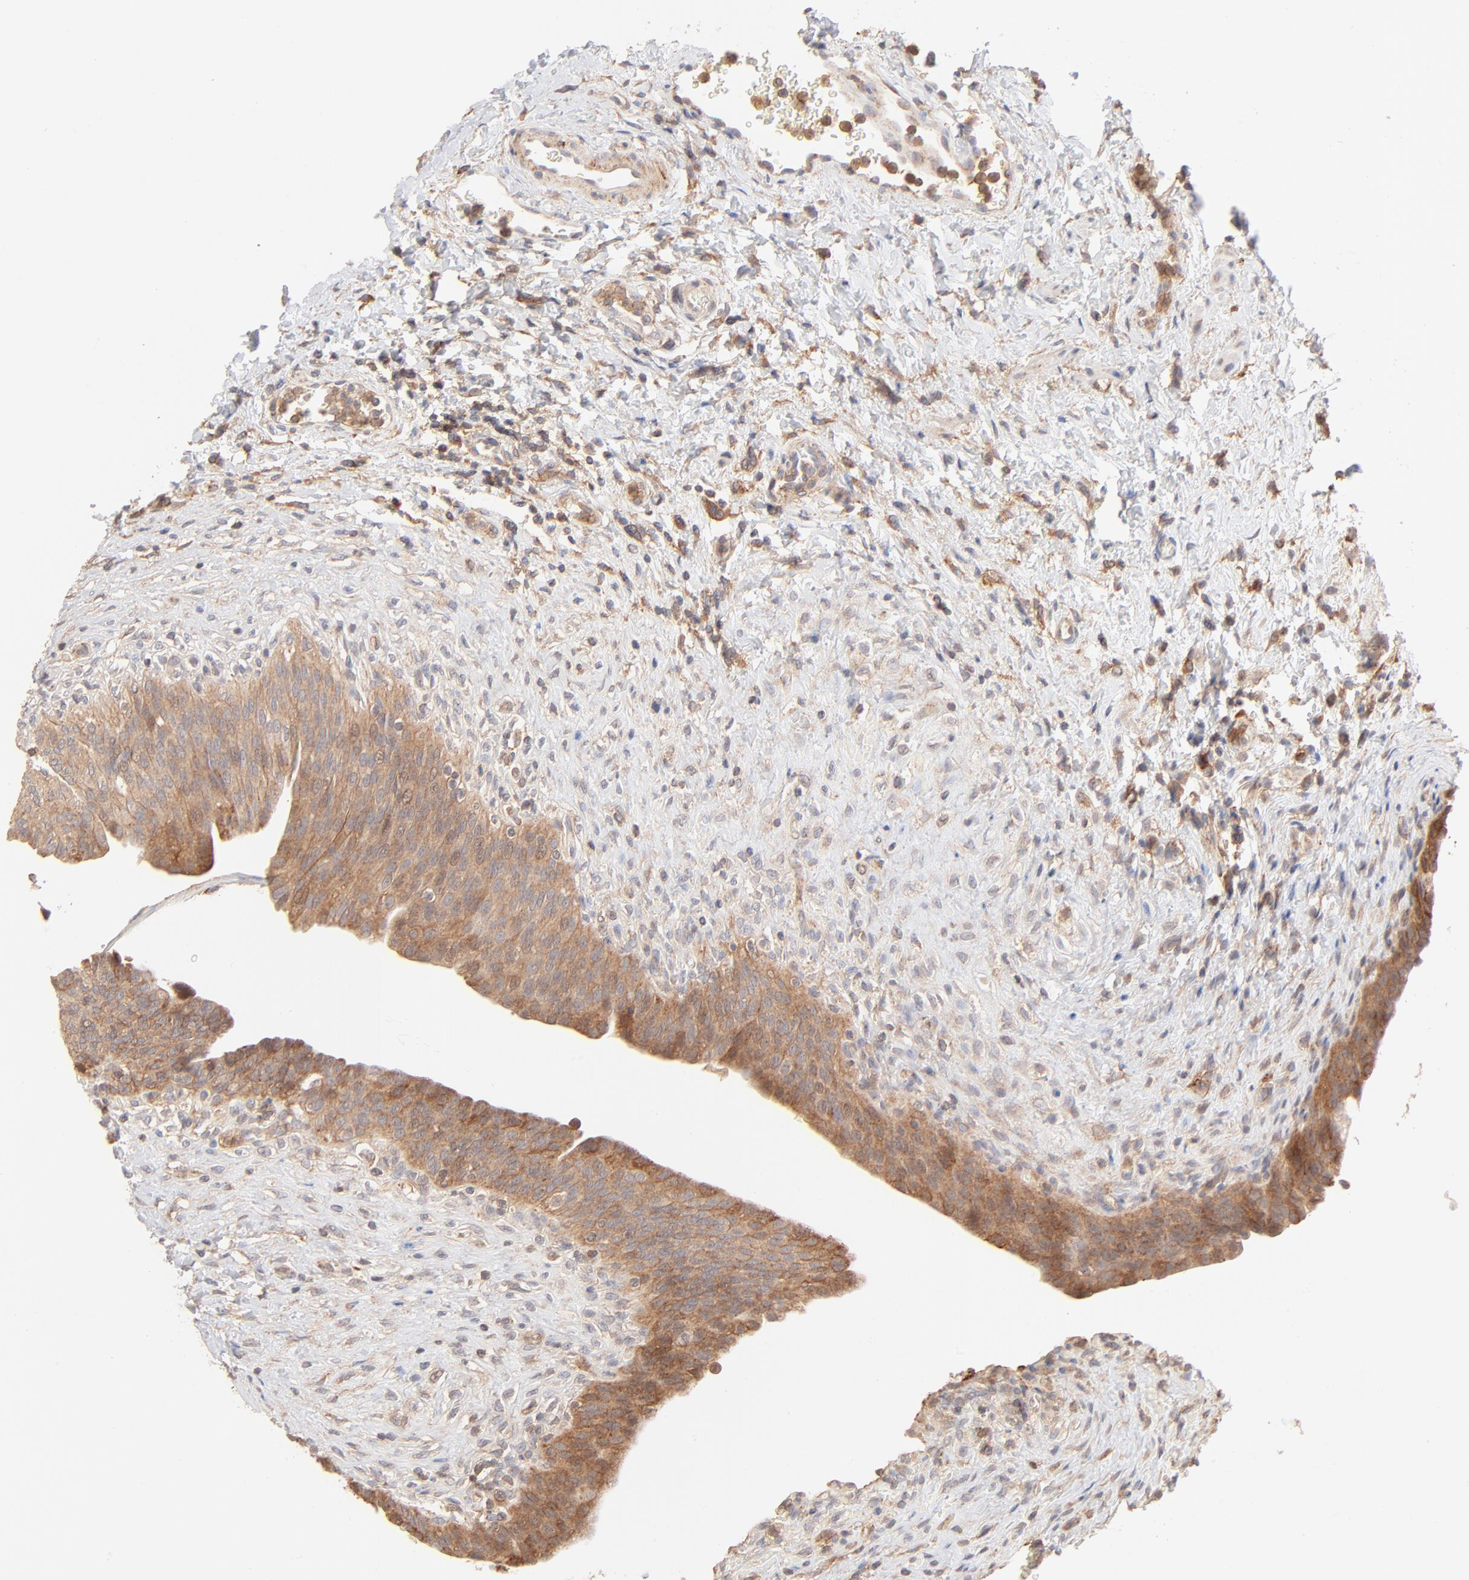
{"staining": {"intensity": "moderate", "quantity": ">75%", "location": "cytoplasmic/membranous"}, "tissue": "urinary bladder", "cell_type": "Urothelial cells", "image_type": "normal", "snomed": [{"axis": "morphology", "description": "Normal tissue, NOS"}, {"axis": "morphology", "description": "Dysplasia, NOS"}, {"axis": "topography", "description": "Urinary bladder"}], "caption": "Immunohistochemistry of benign human urinary bladder reveals medium levels of moderate cytoplasmic/membranous staining in approximately >75% of urothelial cells. (Brightfield microscopy of DAB IHC at high magnification).", "gene": "CSPG4", "patient": {"sex": "male", "age": 35}}